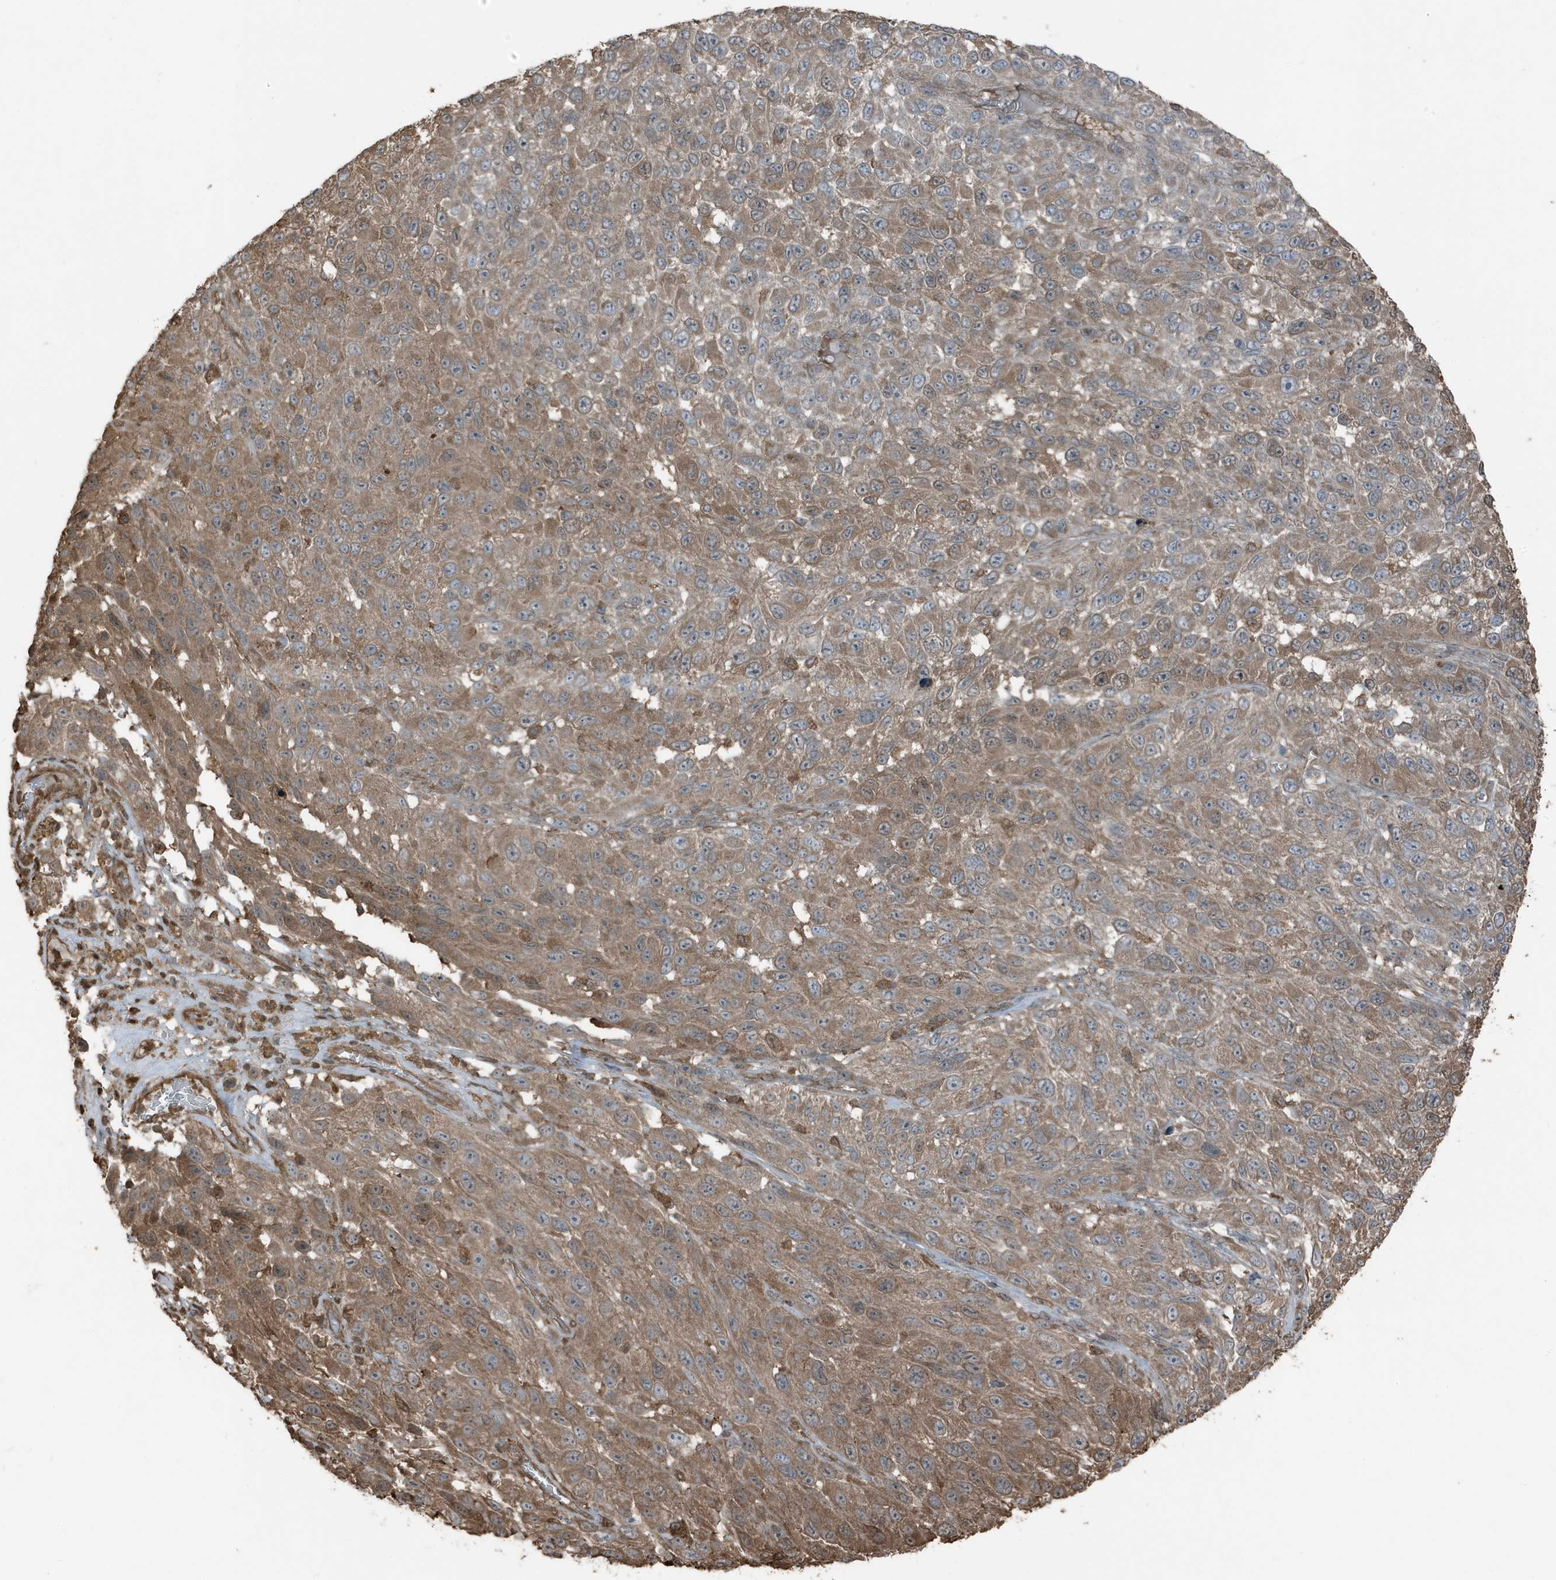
{"staining": {"intensity": "moderate", "quantity": ">75%", "location": "cytoplasmic/membranous"}, "tissue": "melanoma", "cell_type": "Tumor cells", "image_type": "cancer", "snomed": [{"axis": "morphology", "description": "Malignant melanoma, NOS"}, {"axis": "topography", "description": "Skin"}], "caption": "Melanoma stained for a protein displays moderate cytoplasmic/membranous positivity in tumor cells.", "gene": "AZI2", "patient": {"sex": "female", "age": 96}}